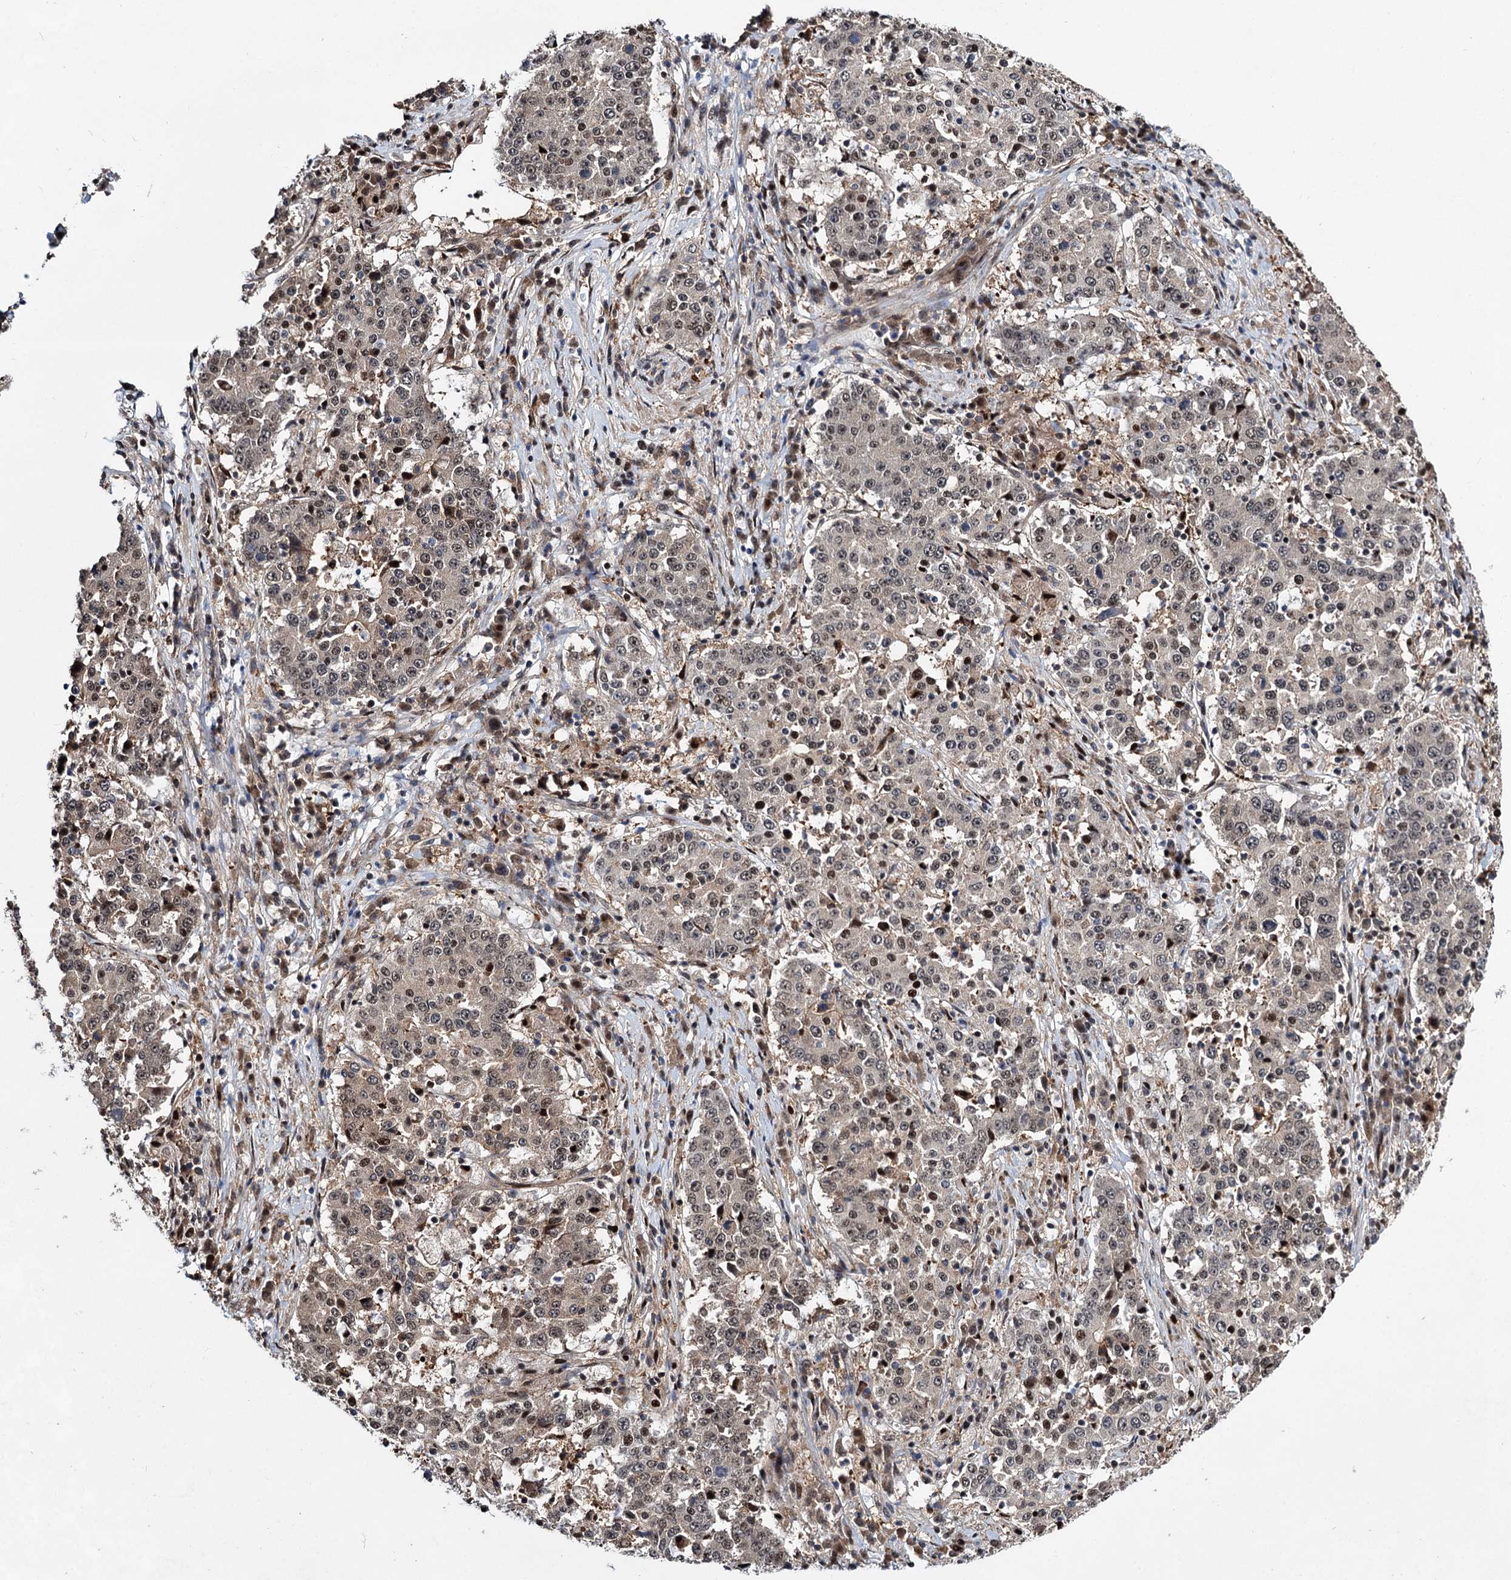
{"staining": {"intensity": "weak", "quantity": "25%-75%", "location": "nuclear"}, "tissue": "stomach cancer", "cell_type": "Tumor cells", "image_type": "cancer", "snomed": [{"axis": "morphology", "description": "Adenocarcinoma, NOS"}, {"axis": "topography", "description": "Stomach"}], "caption": "This histopathology image displays immunohistochemistry staining of human adenocarcinoma (stomach), with low weak nuclear staining in approximately 25%-75% of tumor cells.", "gene": "GPBP1", "patient": {"sex": "male", "age": 59}}